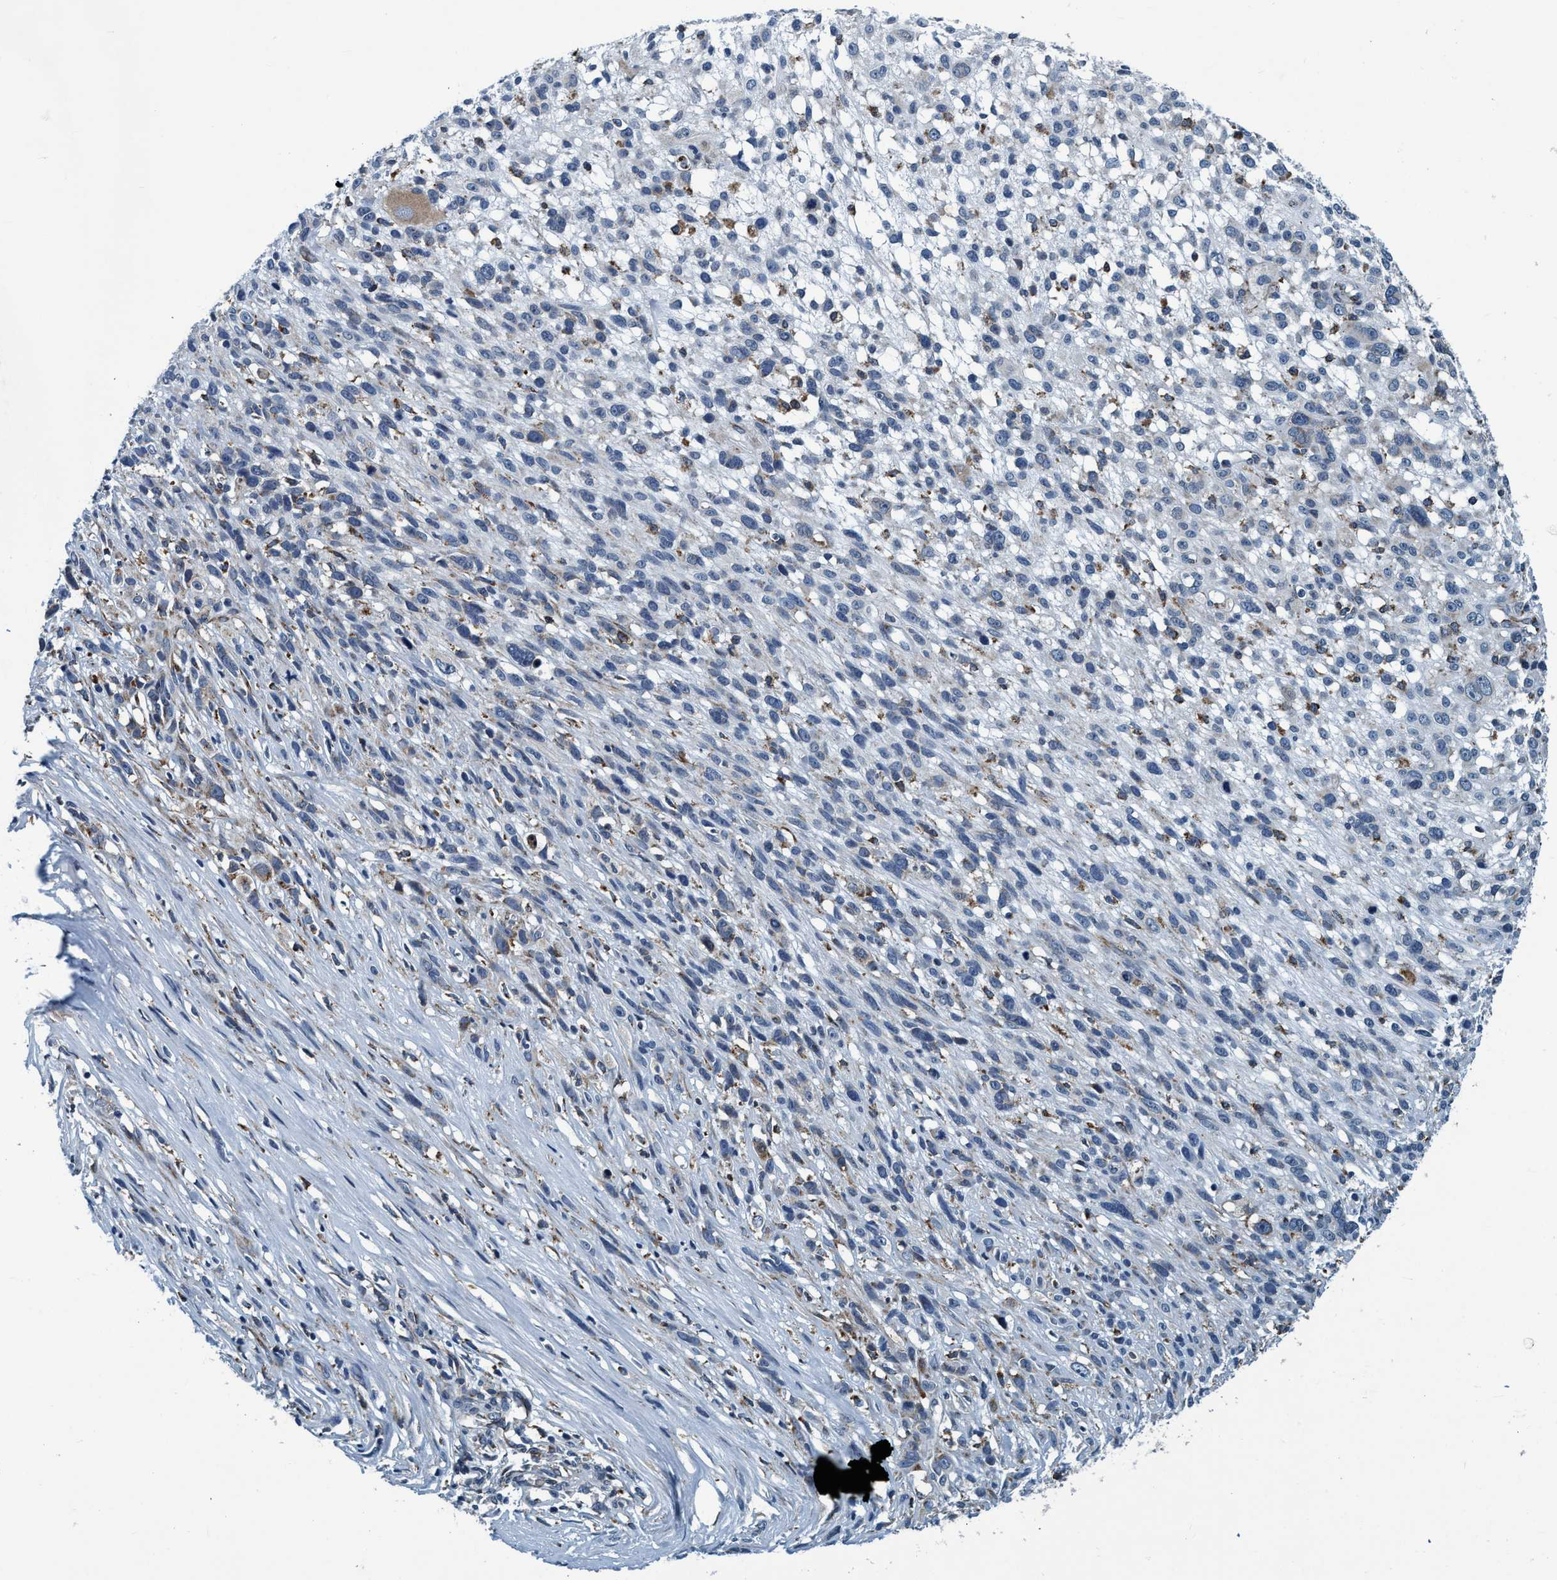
{"staining": {"intensity": "negative", "quantity": "none", "location": "none"}, "tissue": "melanoma", "cell_type": "Tumor cells", "image_type": "cancer", "snomed": [{"axis": "morphology", "description": "Malignant melanoma, NOS"}, {"axis": "topography", "description": "Skin"}], "caption": "An immunohistochemistry histopathology image of melanoma is shown. There is no staining in tumor cells of melanoma. (DAB immunohistochemistry (IHC) with hematoxylin counter stain).", "gene": "ARMC9", "patient": {"sex": "female", "age": 55}}